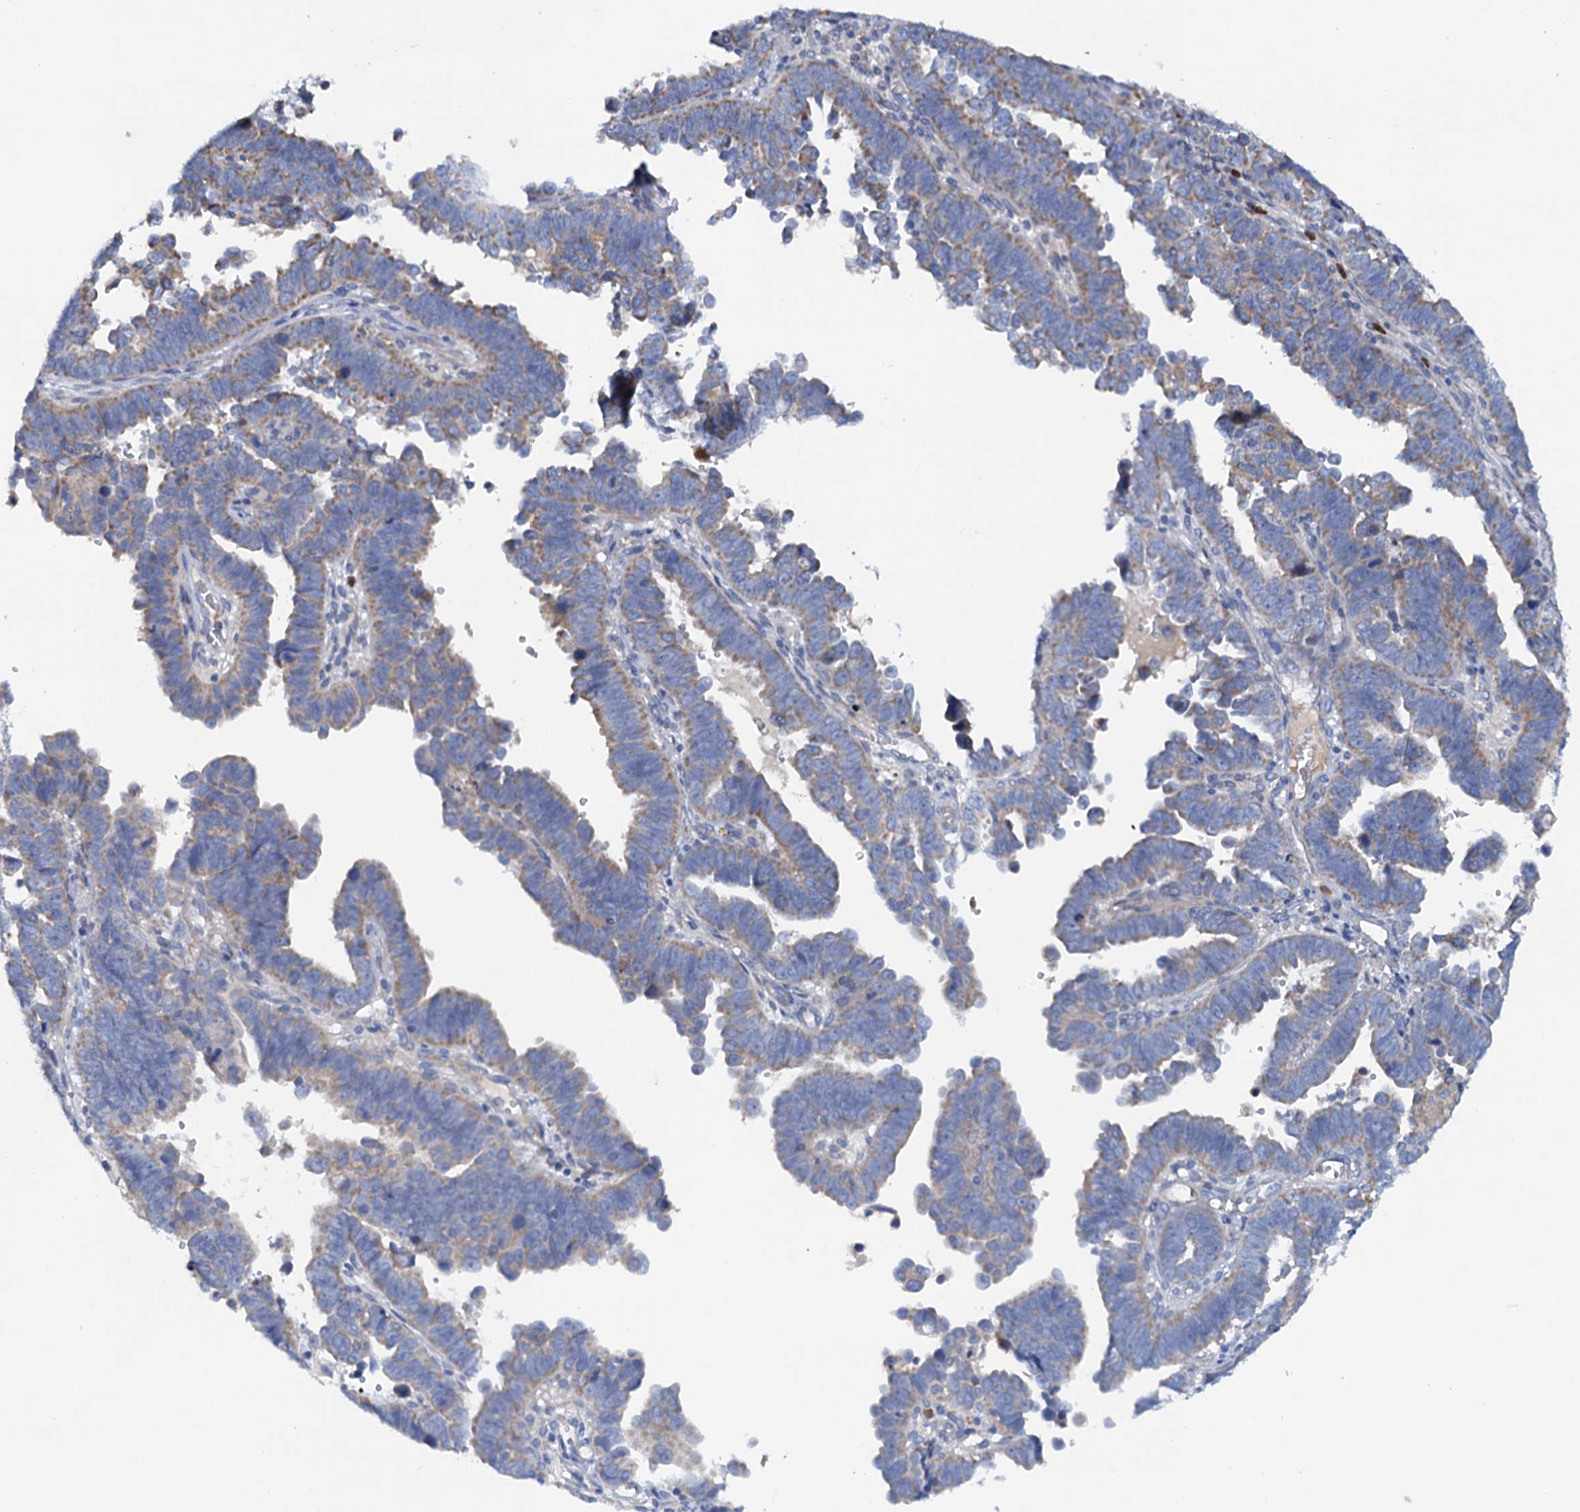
{"staining": {"intensity": "moderate", "quantity": "<25%", "location": "cytoplasmic/membranous"}, "tissue": "endometrial cancer", "cell_type": "Tumor cells", "image_type": "cancer", "snomed": [{"axis": "morphology", "description": "Adenocarcinoma, NOS"}, {"axis": "topography", "description": "Endometrium"}], "caption": "Moderate cytoplasmic/membranous staining is present in about <25% of tumor cells in endometrial adenocarcinoma.", "gene": "RASSF9", "patient": {"sex": "female", "age": 75}}